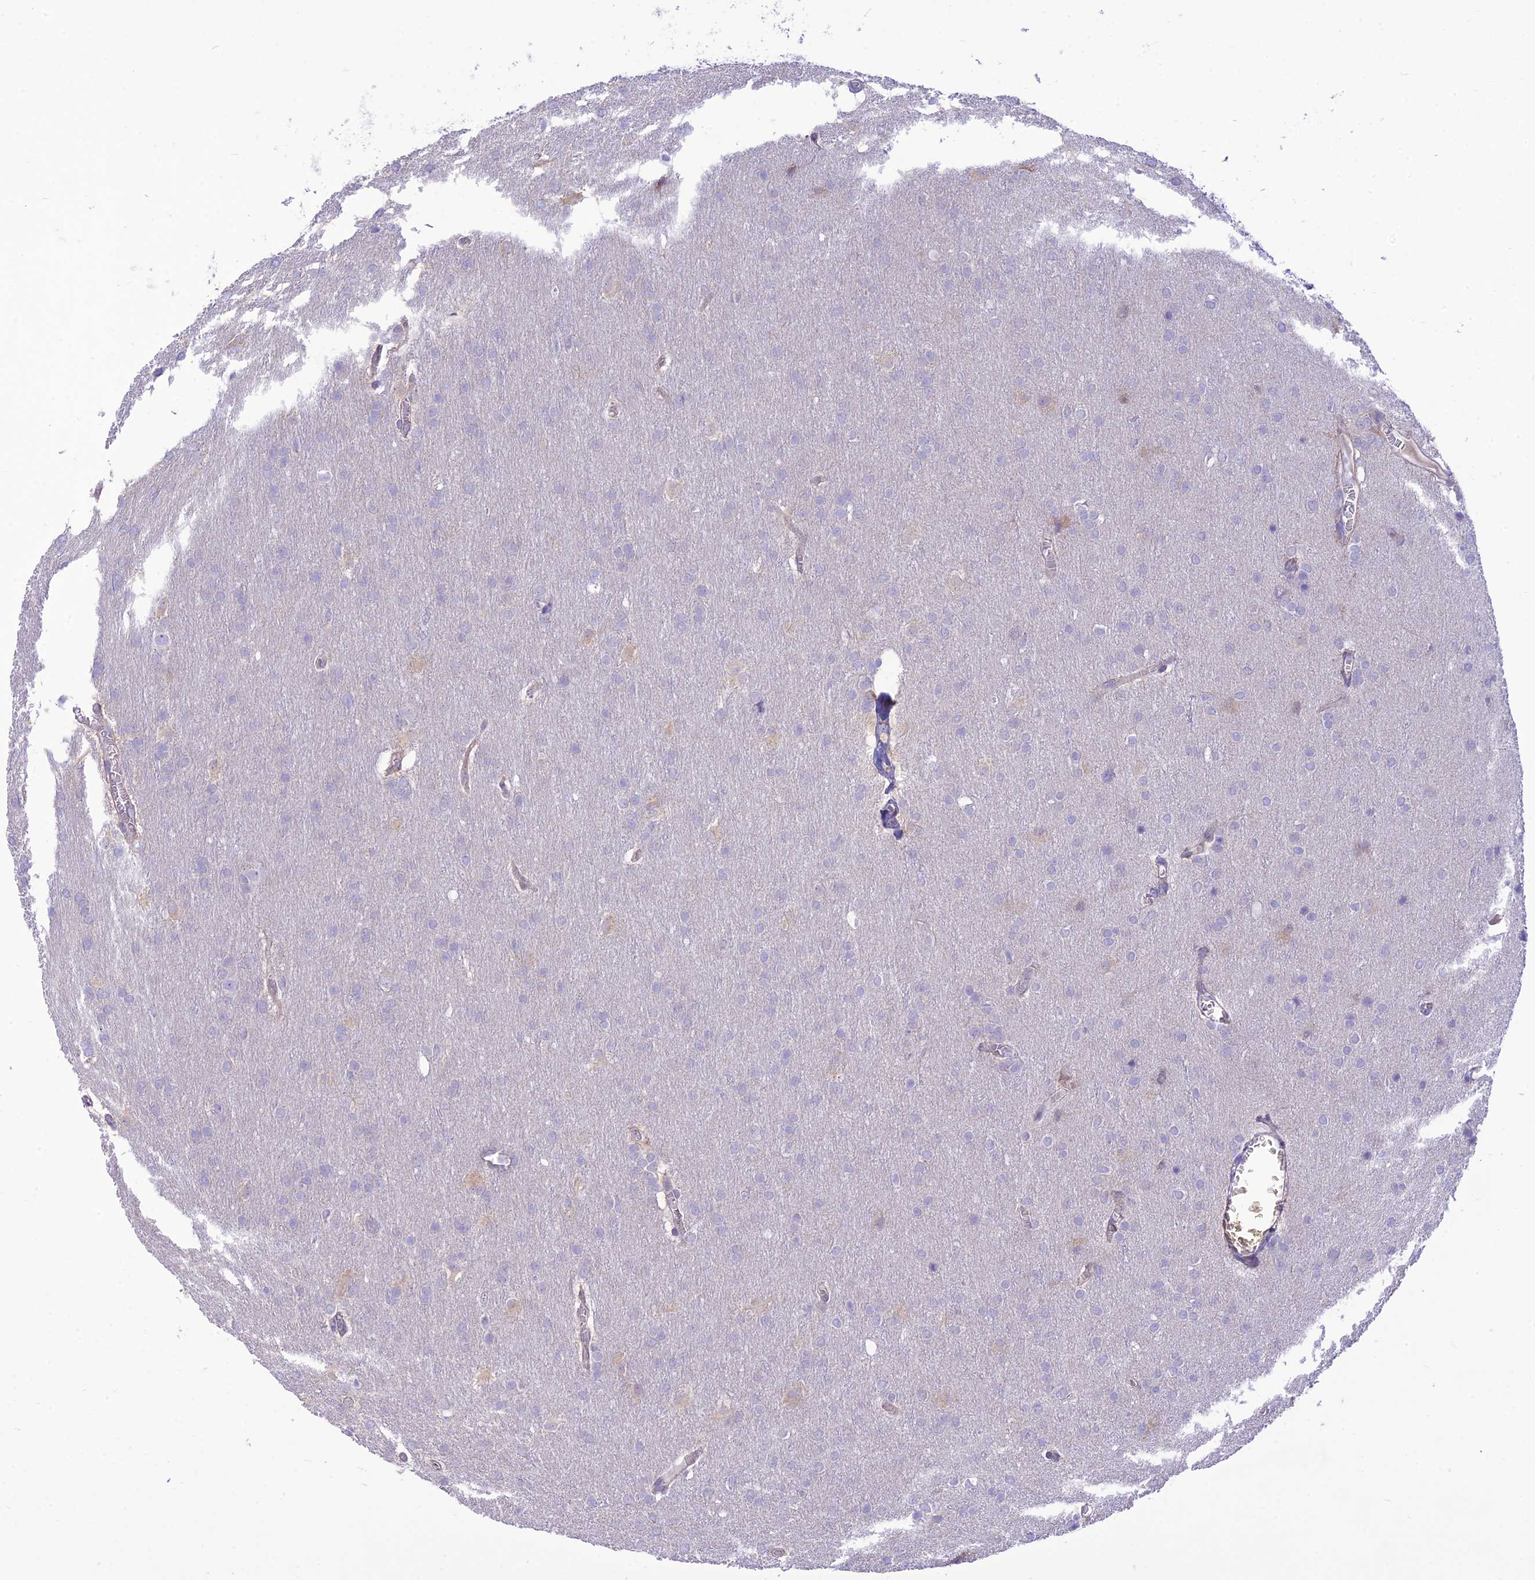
{"staining": {"intensity": "negative", "quantity": "none", "location": "none"}, "tissue": "glioma", "cell_type": "Tumor cells", "image_type": "cancer", "snomed": [{"axis": "morphology", "description": "Glioma, malignant, Low grade"}, {"axis": "topography", "description": "Brain"}], "caption": "An IHC photomicrograph of low-grade glioma (malignant) is shown. There is no staining in tumor cells of low-grade glioma (malignant). Nuclei are stained in blue.", "gene": "DHDH", "patient": {"sex": "female", "age": 32}}